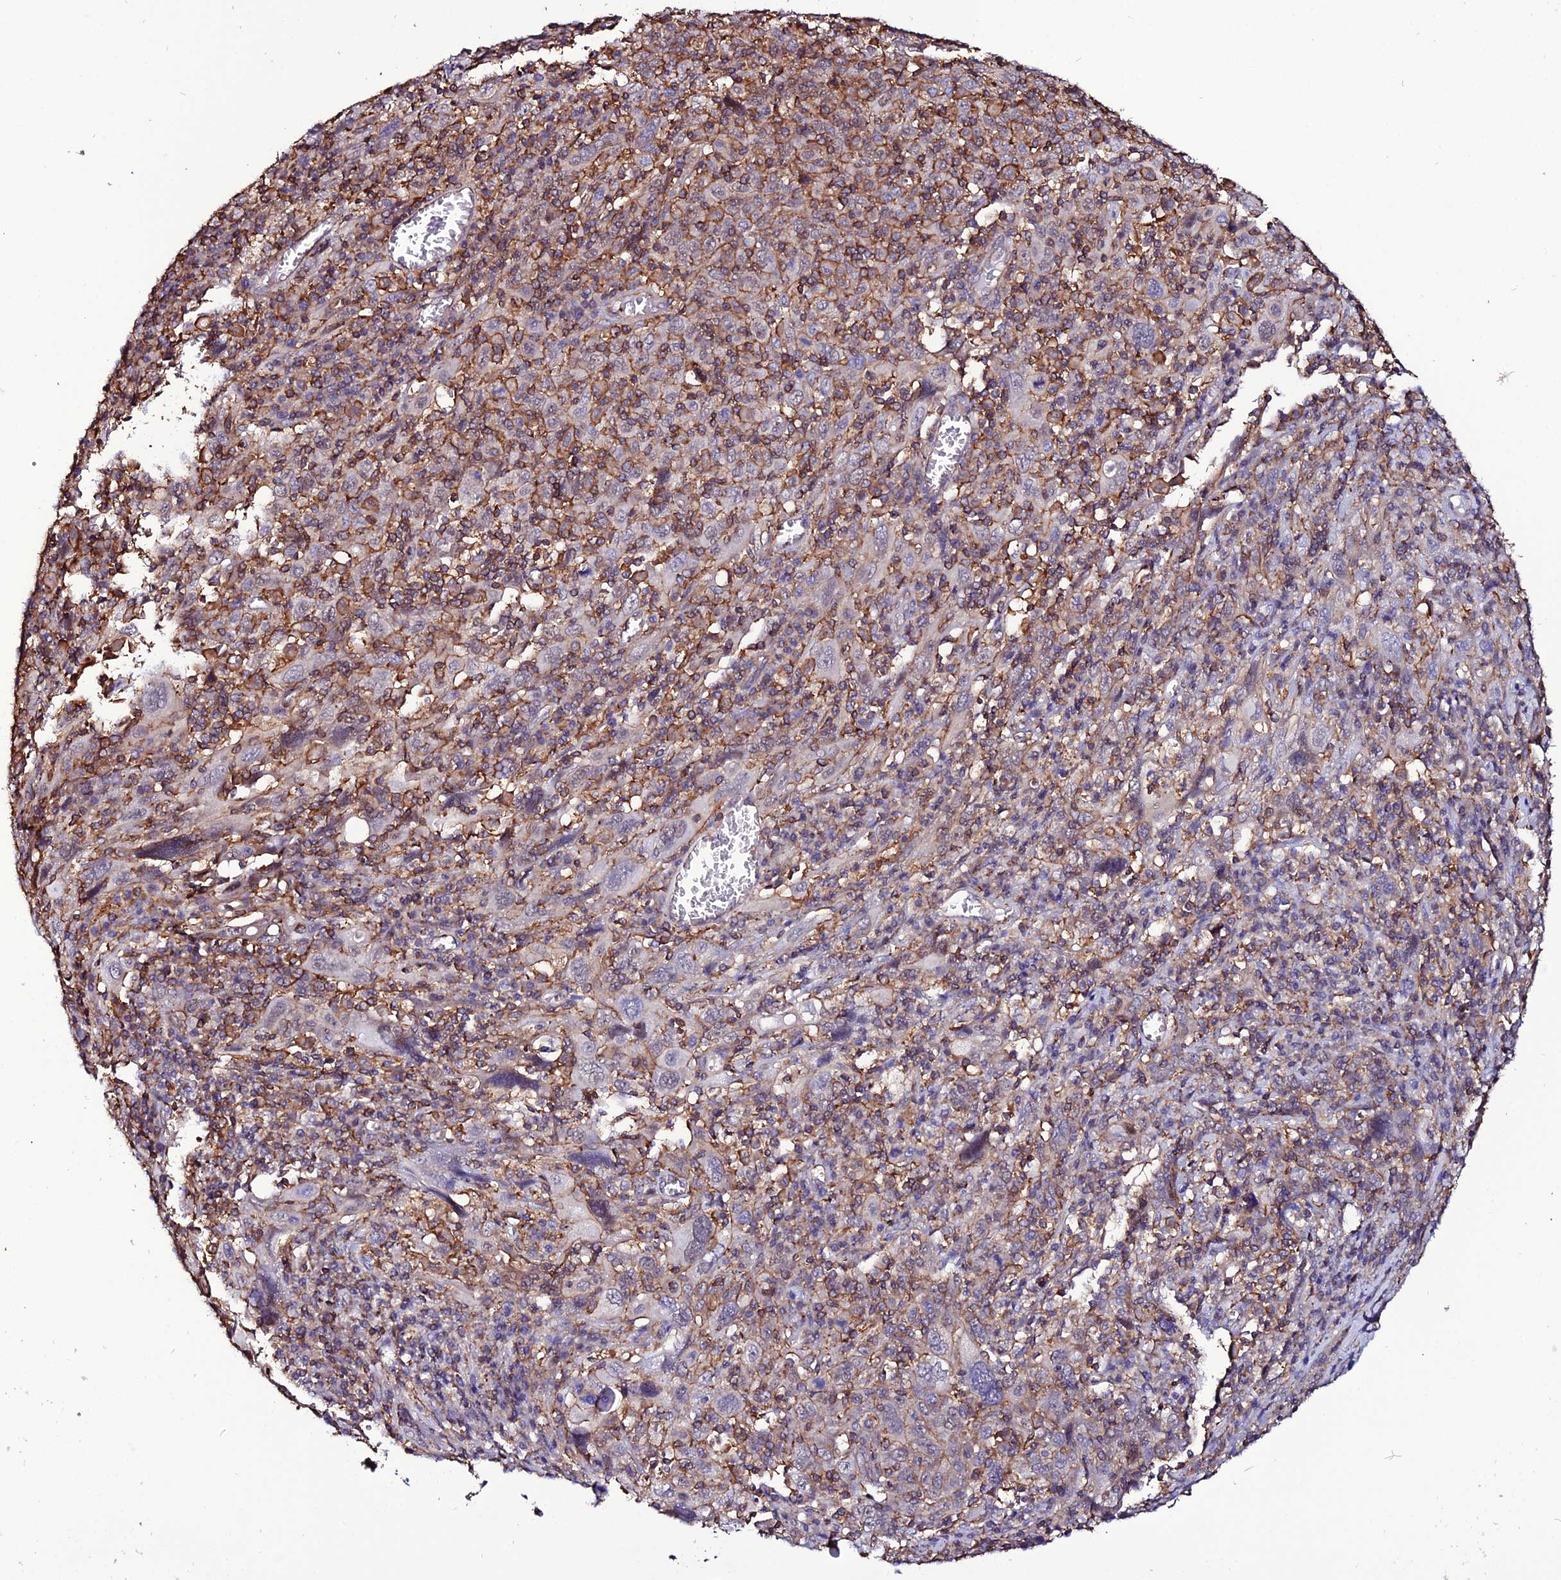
{"staining": {"intensity": "moderate", "quantity": ">75%", "location": "cytoplasmic/membranous"}, "tissue": "cervical cancer", "cell_type": "Tumor cells", "image_type": "cancer", "snomed": [{"axis": "morphology", "description": "Squamous cell carcinoma, NOS"}, {"axis": "topography", "description": "Cervix"}], "caption": "Human cervical cancer stained for a protein (brown) reveals moderate cytoplasmic/membranous positive staining in approximately >75% of tumor cells.", "gene": "USP17L15", "patient": {"sex": "female", "age": 46}}